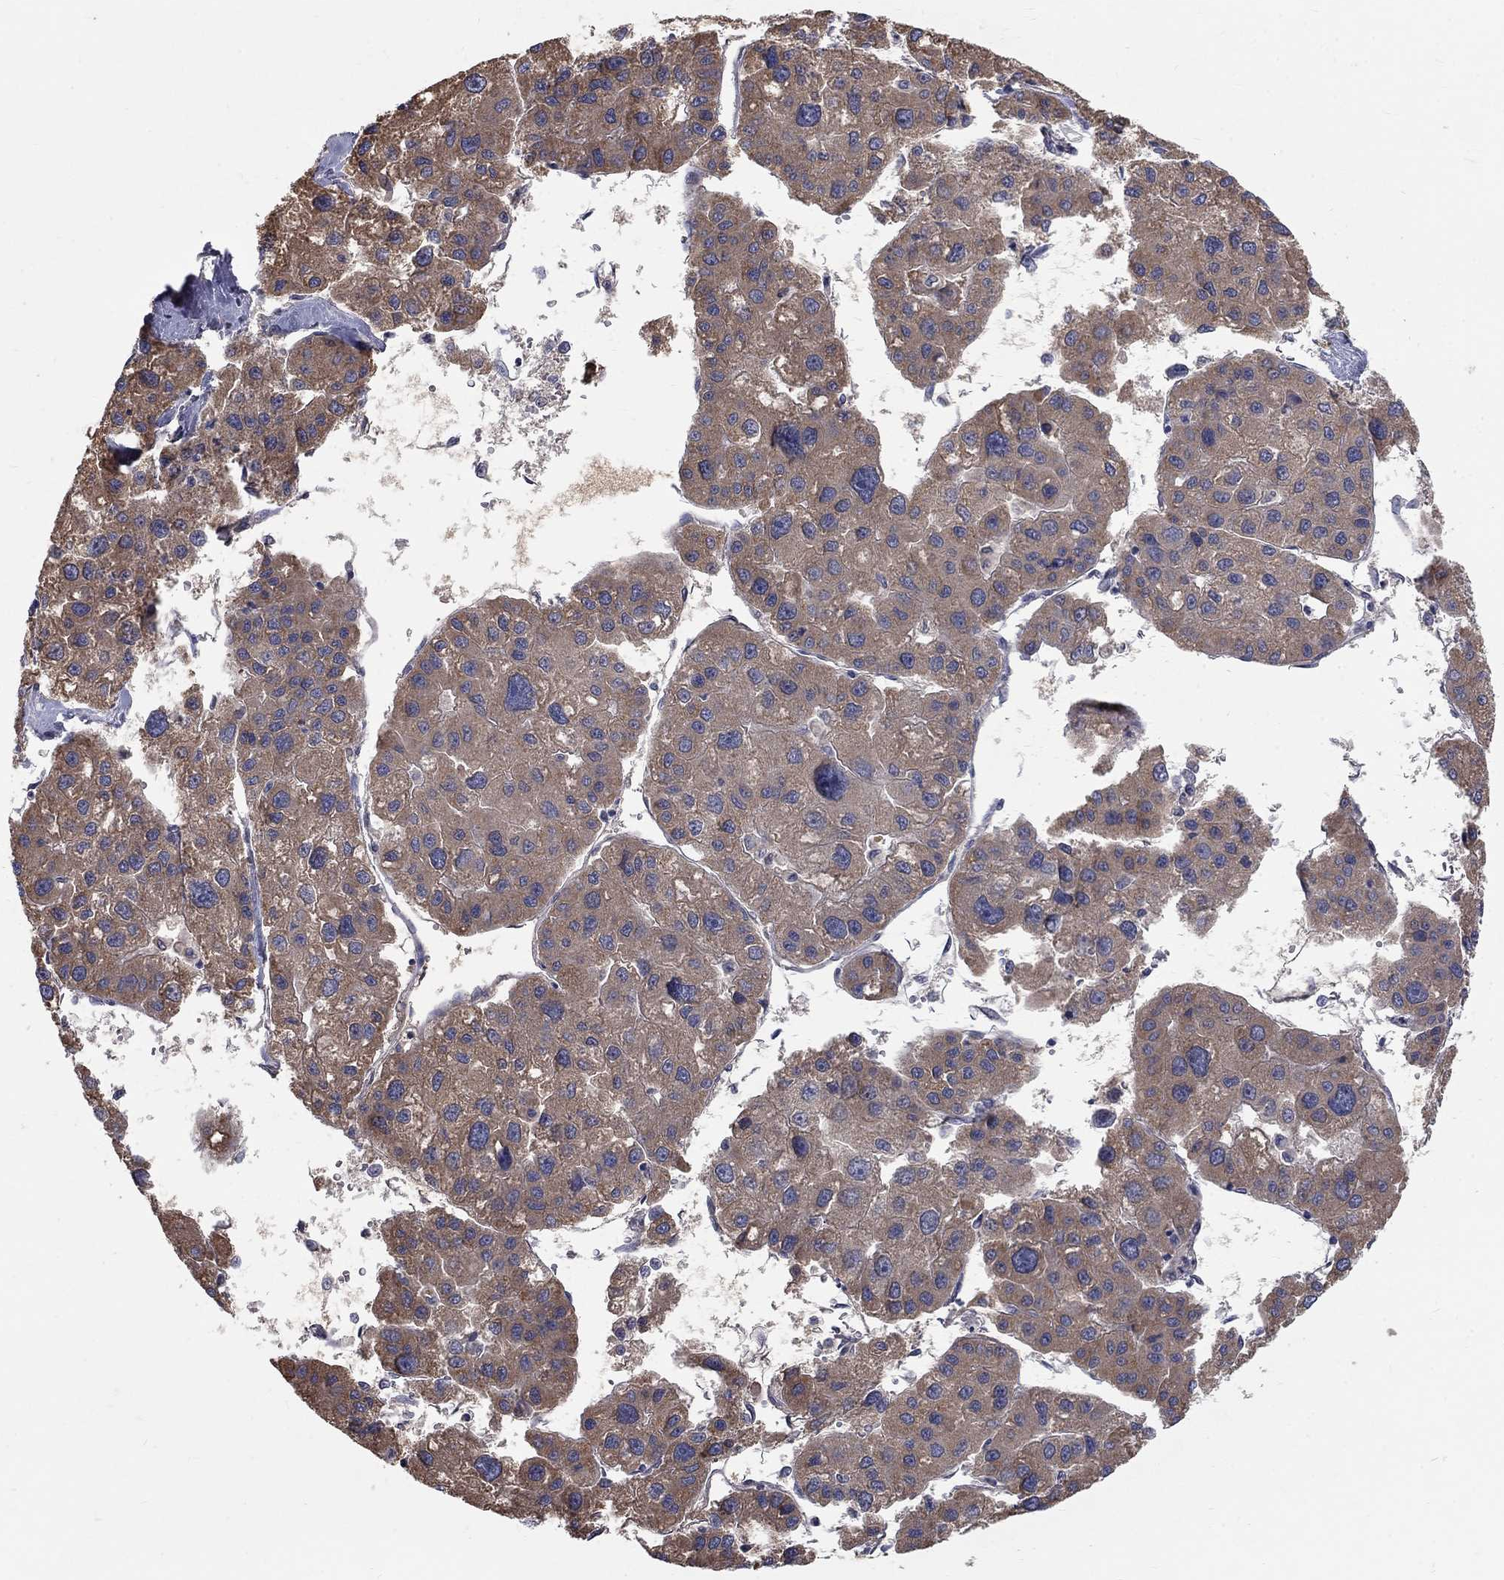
{"staining": {"intensity": "moderate", "quantity": ">75%", "location": "cytoplasmic/membranous"}, "tissue": "liver cancer", "cell_type": "Tumor cells", "image_type": "cancer", "snomed": [{"axis": "morphology", "description": "Carcinoma, Hepatocellular, NOS"}, {"axis": "topography", "description": "Liver"}], "caption": "About >75% of tumor cells in hepatocellular carcinoma (liver) exhibit moderate cytoplasmic/membranous protein positivity as visualized by brown immunohistochemical staining.", "gene": "PANK3", "patient": {"sex": "male", "age": 73}}